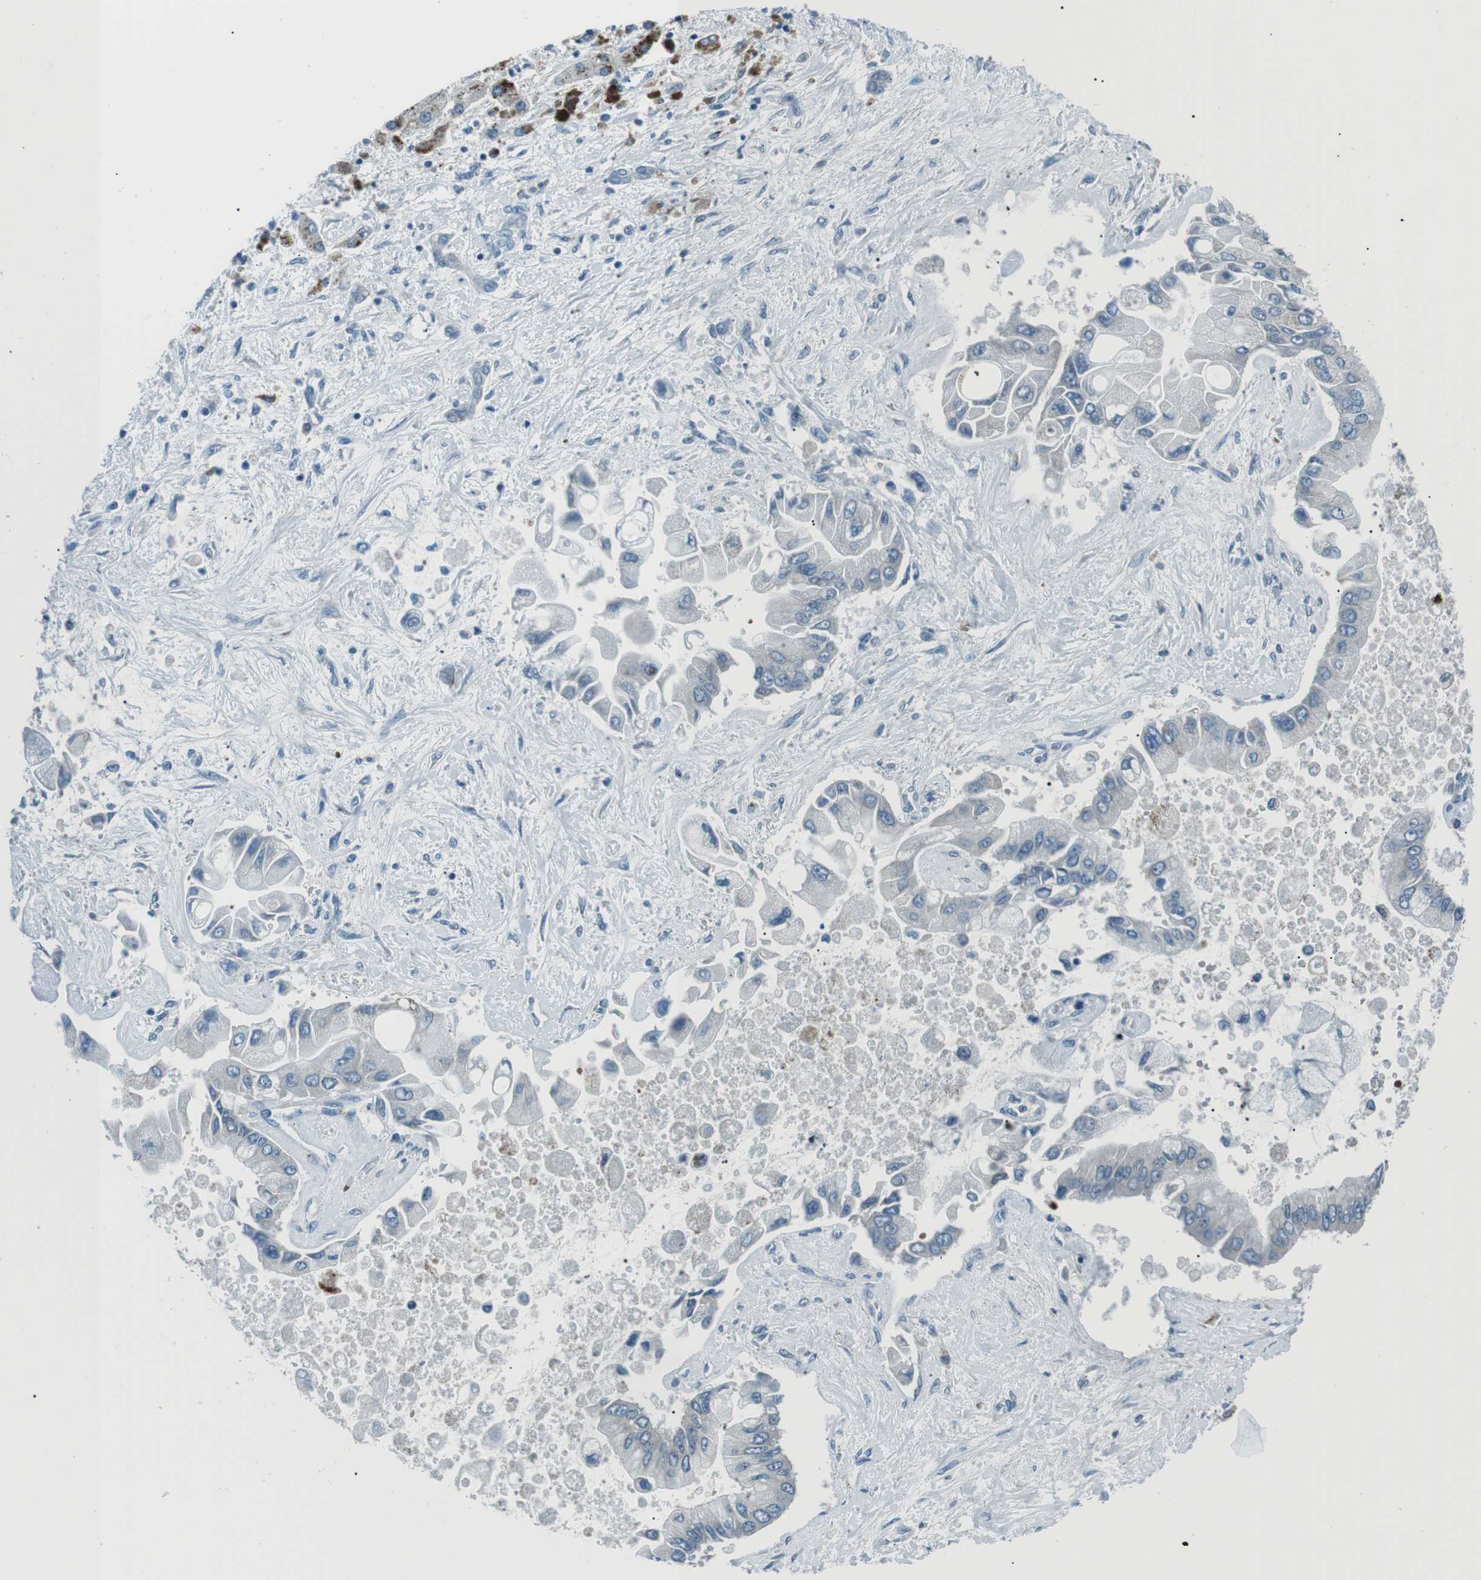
{"staining": {"intensity": "negative", "quantity": "none", "location": "none"}, "tissue": "liver cancer", "cell_type": "Tumor cells", "image_type": "cancer", "snomed": [{"axis": "morphology", "description": "Cholangiocarcinoma"}, {"axis": "topography", "description": "Liver"}], "caption": "Liver cholangiocarcinoma was stained to show a protein in brown. There is no significant staining in tumor cells. (DAB immunohistochemistry with hematoxylin counter stain).", "gene": "ST6GAL1", "patient": {"sex": "male", "age": 50}}